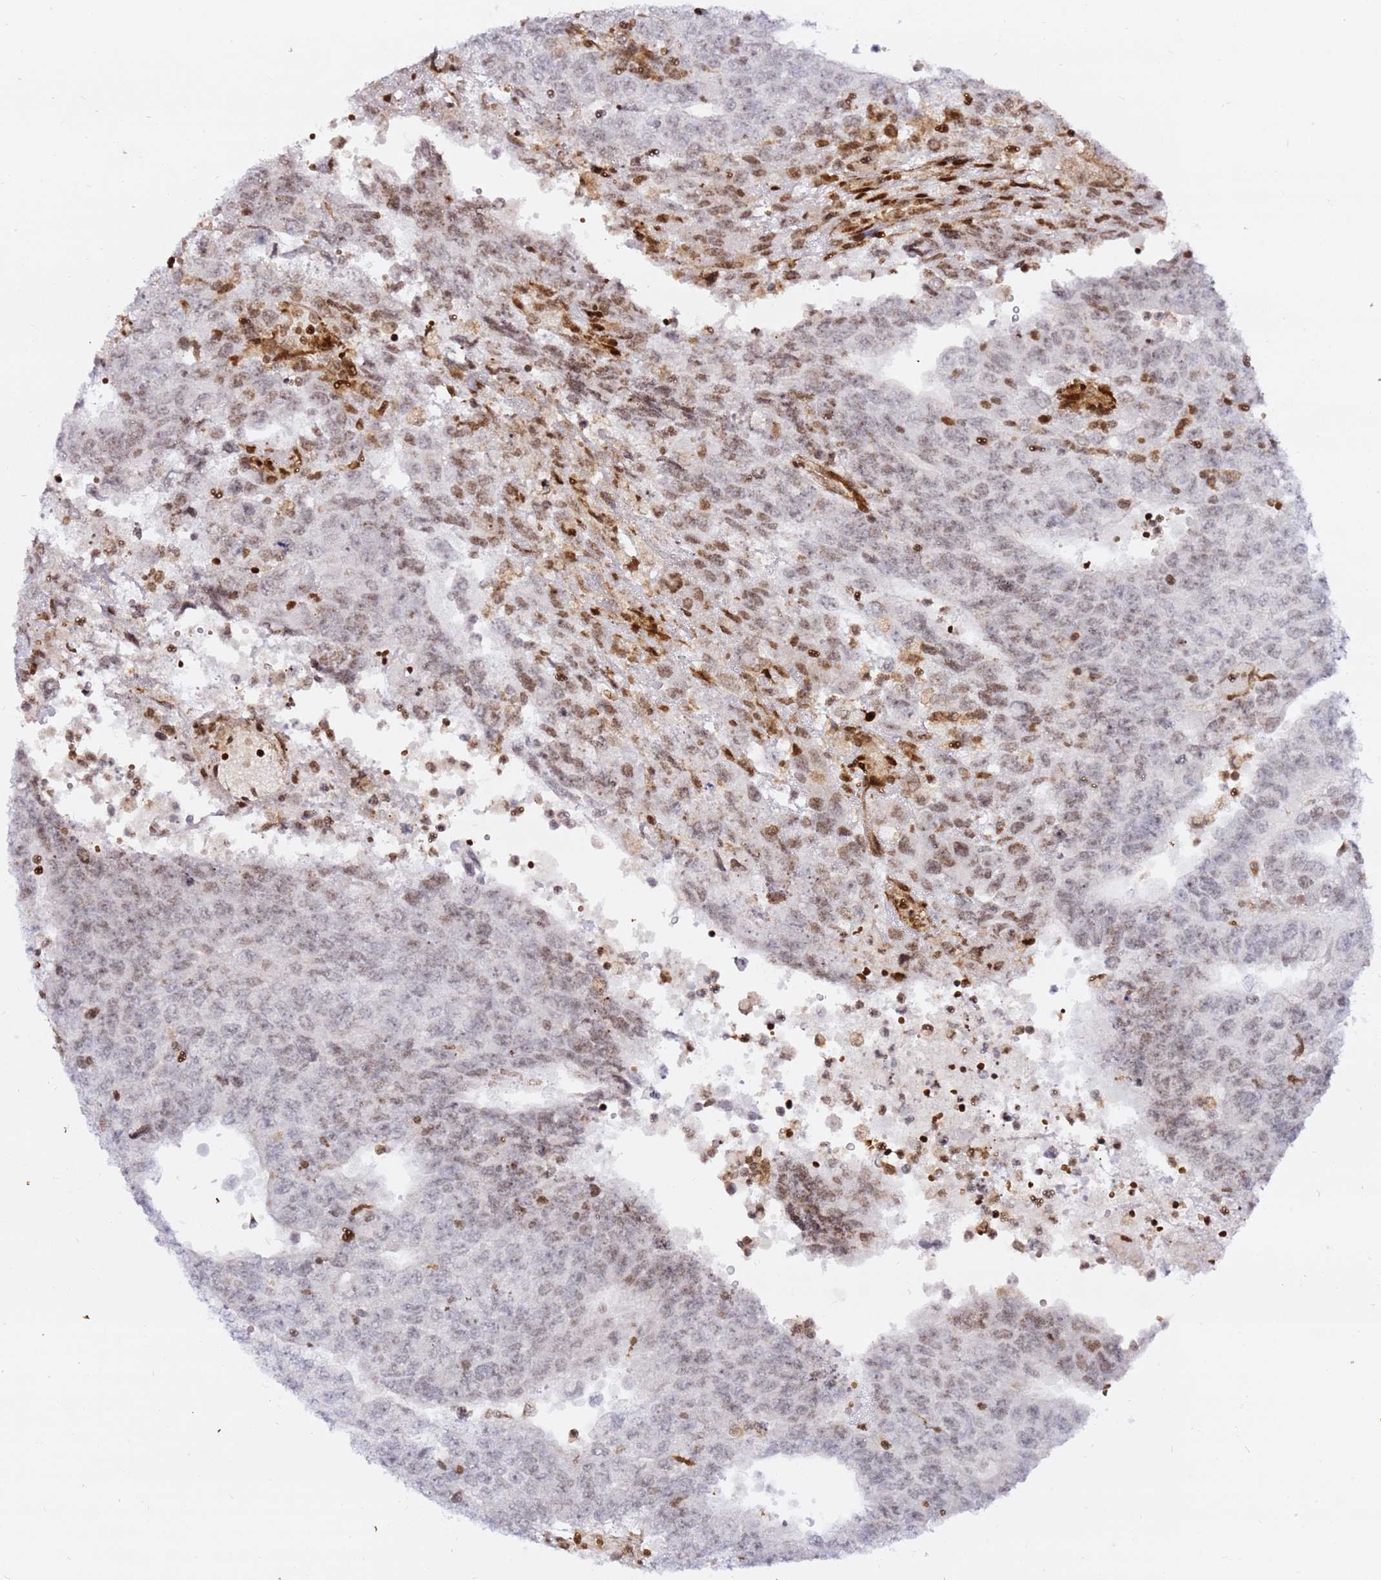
{"staining": {"intensity": "weak", "quantity": "<25%", "location": "nuclear"}, "tissue": "testis cancer", "cell_type": "Tumor cells", "image_type": "cancer", "snomed": [{"axis": "morphology", "description": "Carcinoma, Embryonal, NOS"}, {"axis": "topography", "description": "Testis"}], "caption": "This is an immunohistochemistry image of testis cancer. There is no staining in tumor cells.", "gene": "GBP2", "patient": {"sex": "male", "age": 34}}